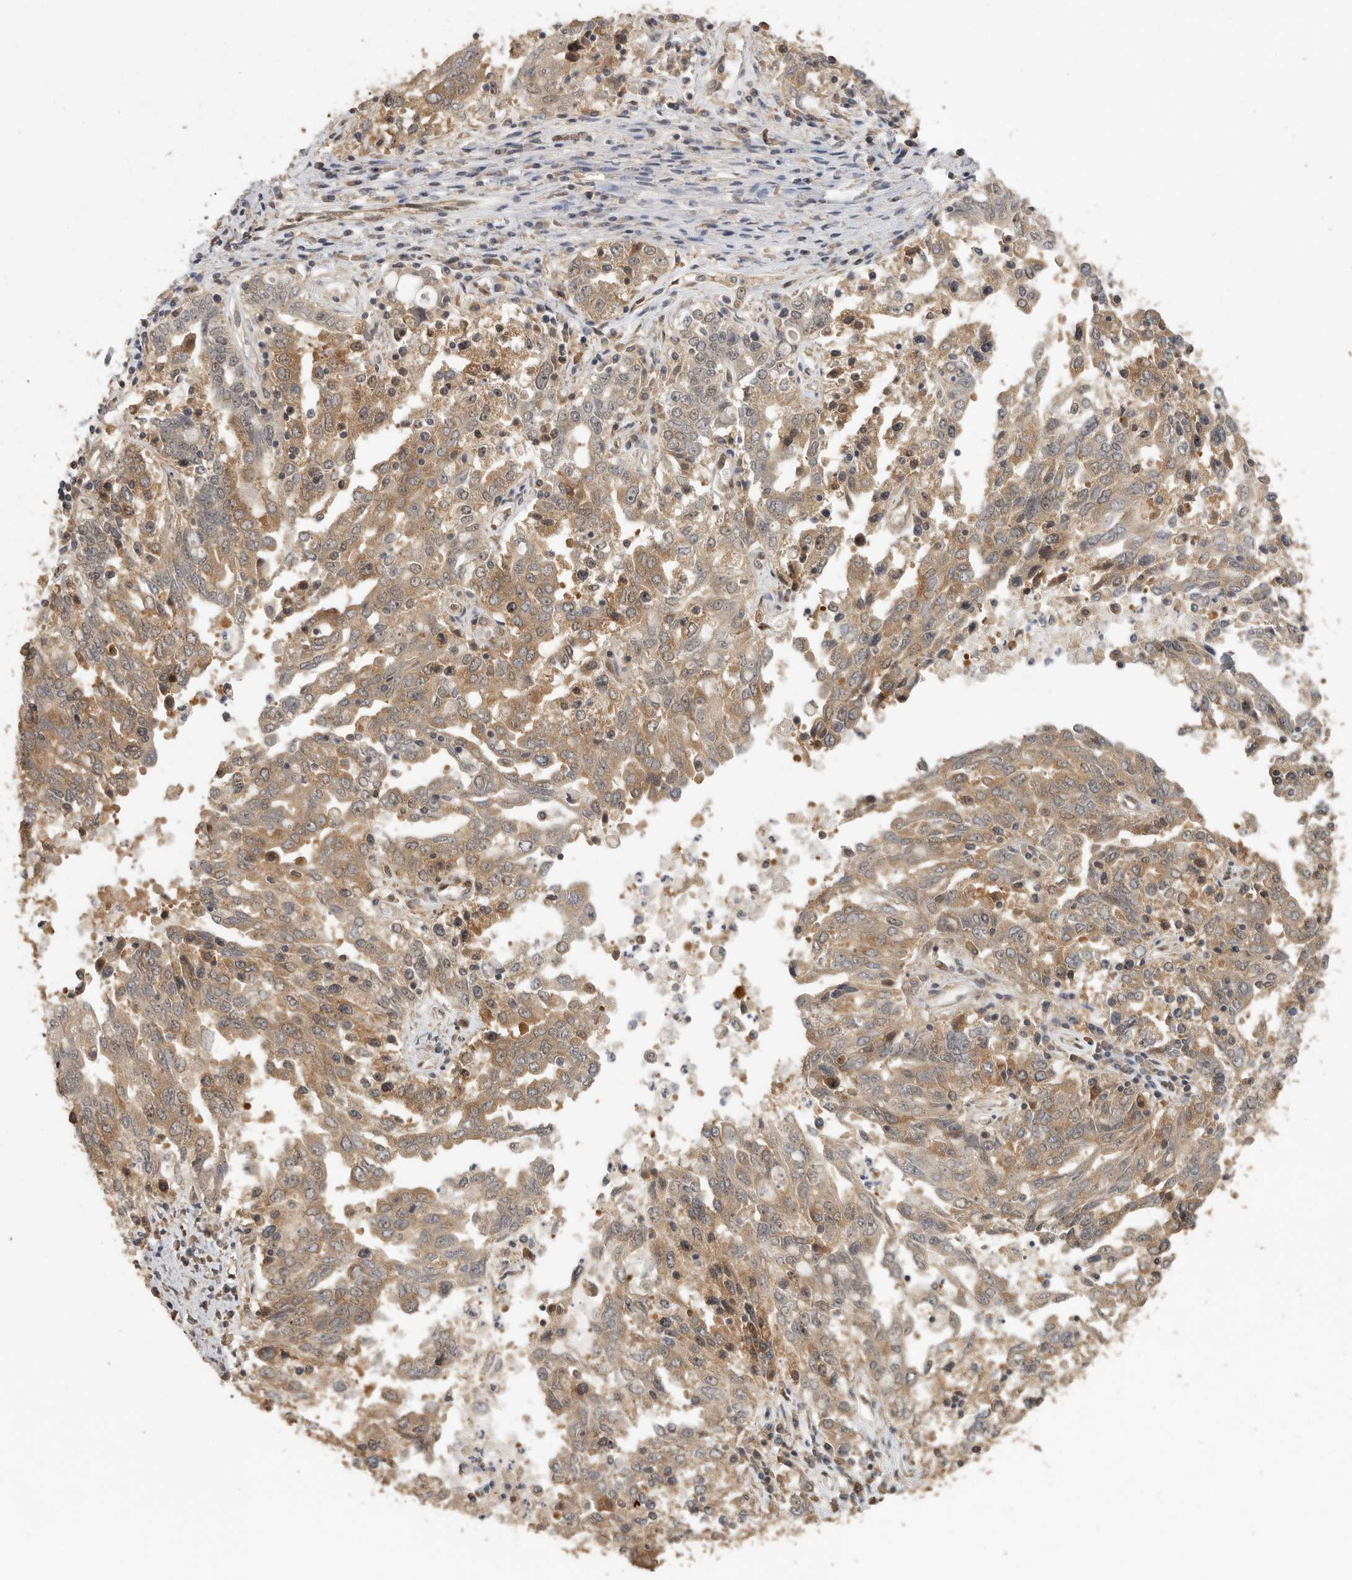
{"staining": {"intensity": "moderate", "quantity": ">75%", "location": "cytoplasmic/membranous"}, "tissue": "ovarian cancer", "cell_type": "Tumor cells", "image_type": "cancer", "snomed": [{"axis": "morphology", "description": "Carcinoma, endometroid"}, {"axis": "topography", "description": "Ovary"}], "caption": "A photomicrograph of human endometroid carcinoma (ovarian) stained for a protein demonstrates moderate cytoplasmic/membranous brown staining in tumor cells.", "gene": "CCT8", "patient": {"sex": "female", "age": 62}}